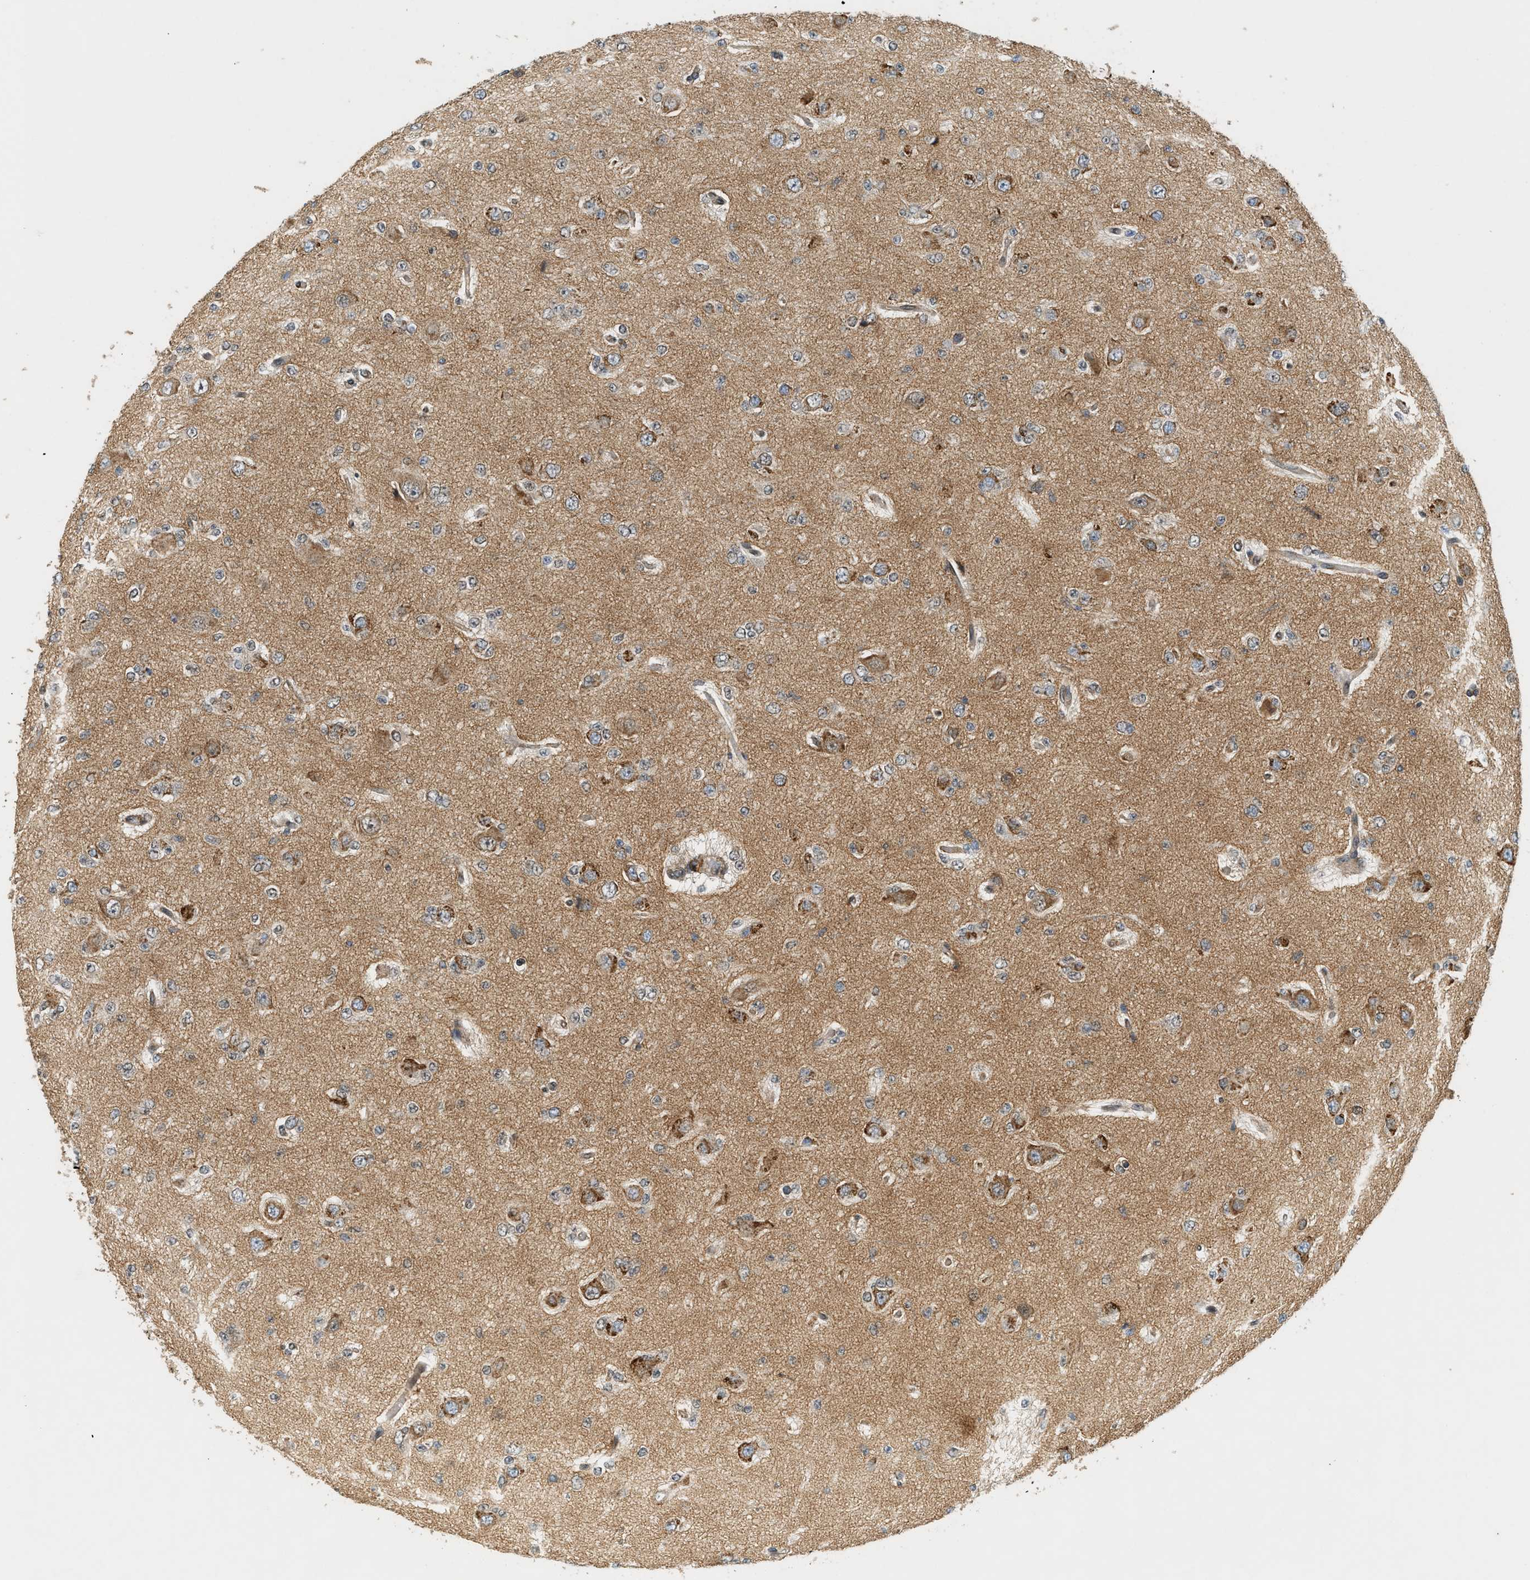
{"staining": {"intensity": "moderate", "quantity": "<25%", "location": "cytoplasmic/membranous"}, "tissue": "glioma", "cell_type": "Tumor cells", "image_type": "cancer", "snomed": [{"axis": "morphology", "description": "Glioma, malignant, Low grade"}, {"axis": "topography", "description": "Brain"}], "caption": "Protein staining reveals moderate cytoplasmic/membranous positivity in about <25% of tumor cells in low-grade glioma (malignant). The protein of interest is stained brown, and the nuclei are stained in blue (DAB (3,3'-diaminobenzidine) IHC with brightfield microscopy, high magnification).", "gene": "SEMA4D", "patient": {"sex": "male", "age": 38}}